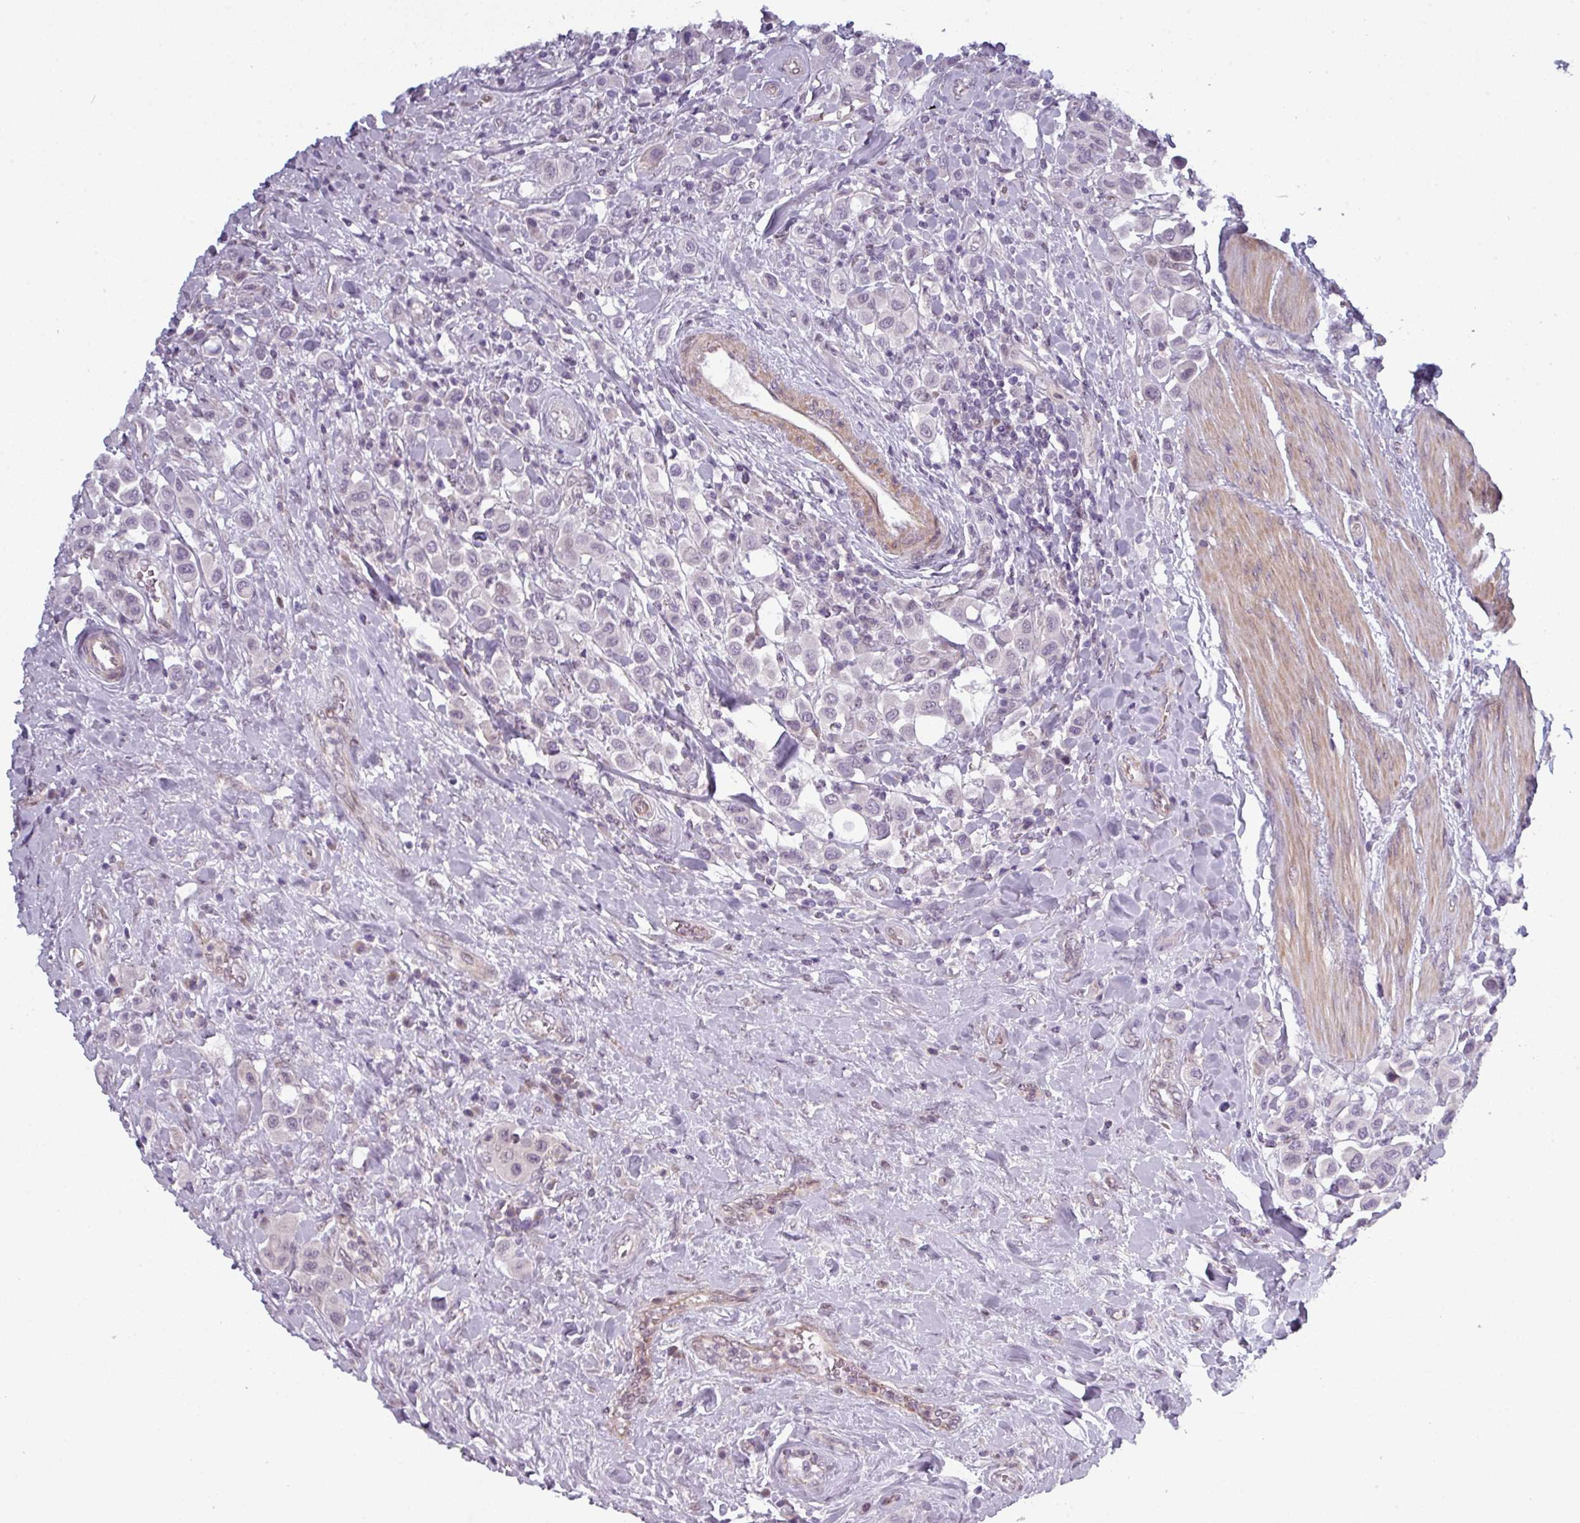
{"staining": {"intensity": "negative", "quantity": "none", "location": "none"}, "tissue": "urothelial cancer", "cell_type": "Tumor cells", "image_type": "cancer", "snomed": [{"axis": "morphology", "description": "Urothelial carcinoma, High grade"}, {"axis": "topography", "description": "Urinary bladder"}], "caption": "A high-resolution image shows IHC staining of urothelial cancer, which exhibits no significant expression in tumor cells. The staining is performed using DAB brown chromogen with nuclei counter-stained in using hematoxylin.", "gene": "PRAMEF12", "patient": {"sex": "male", "age": 50}}